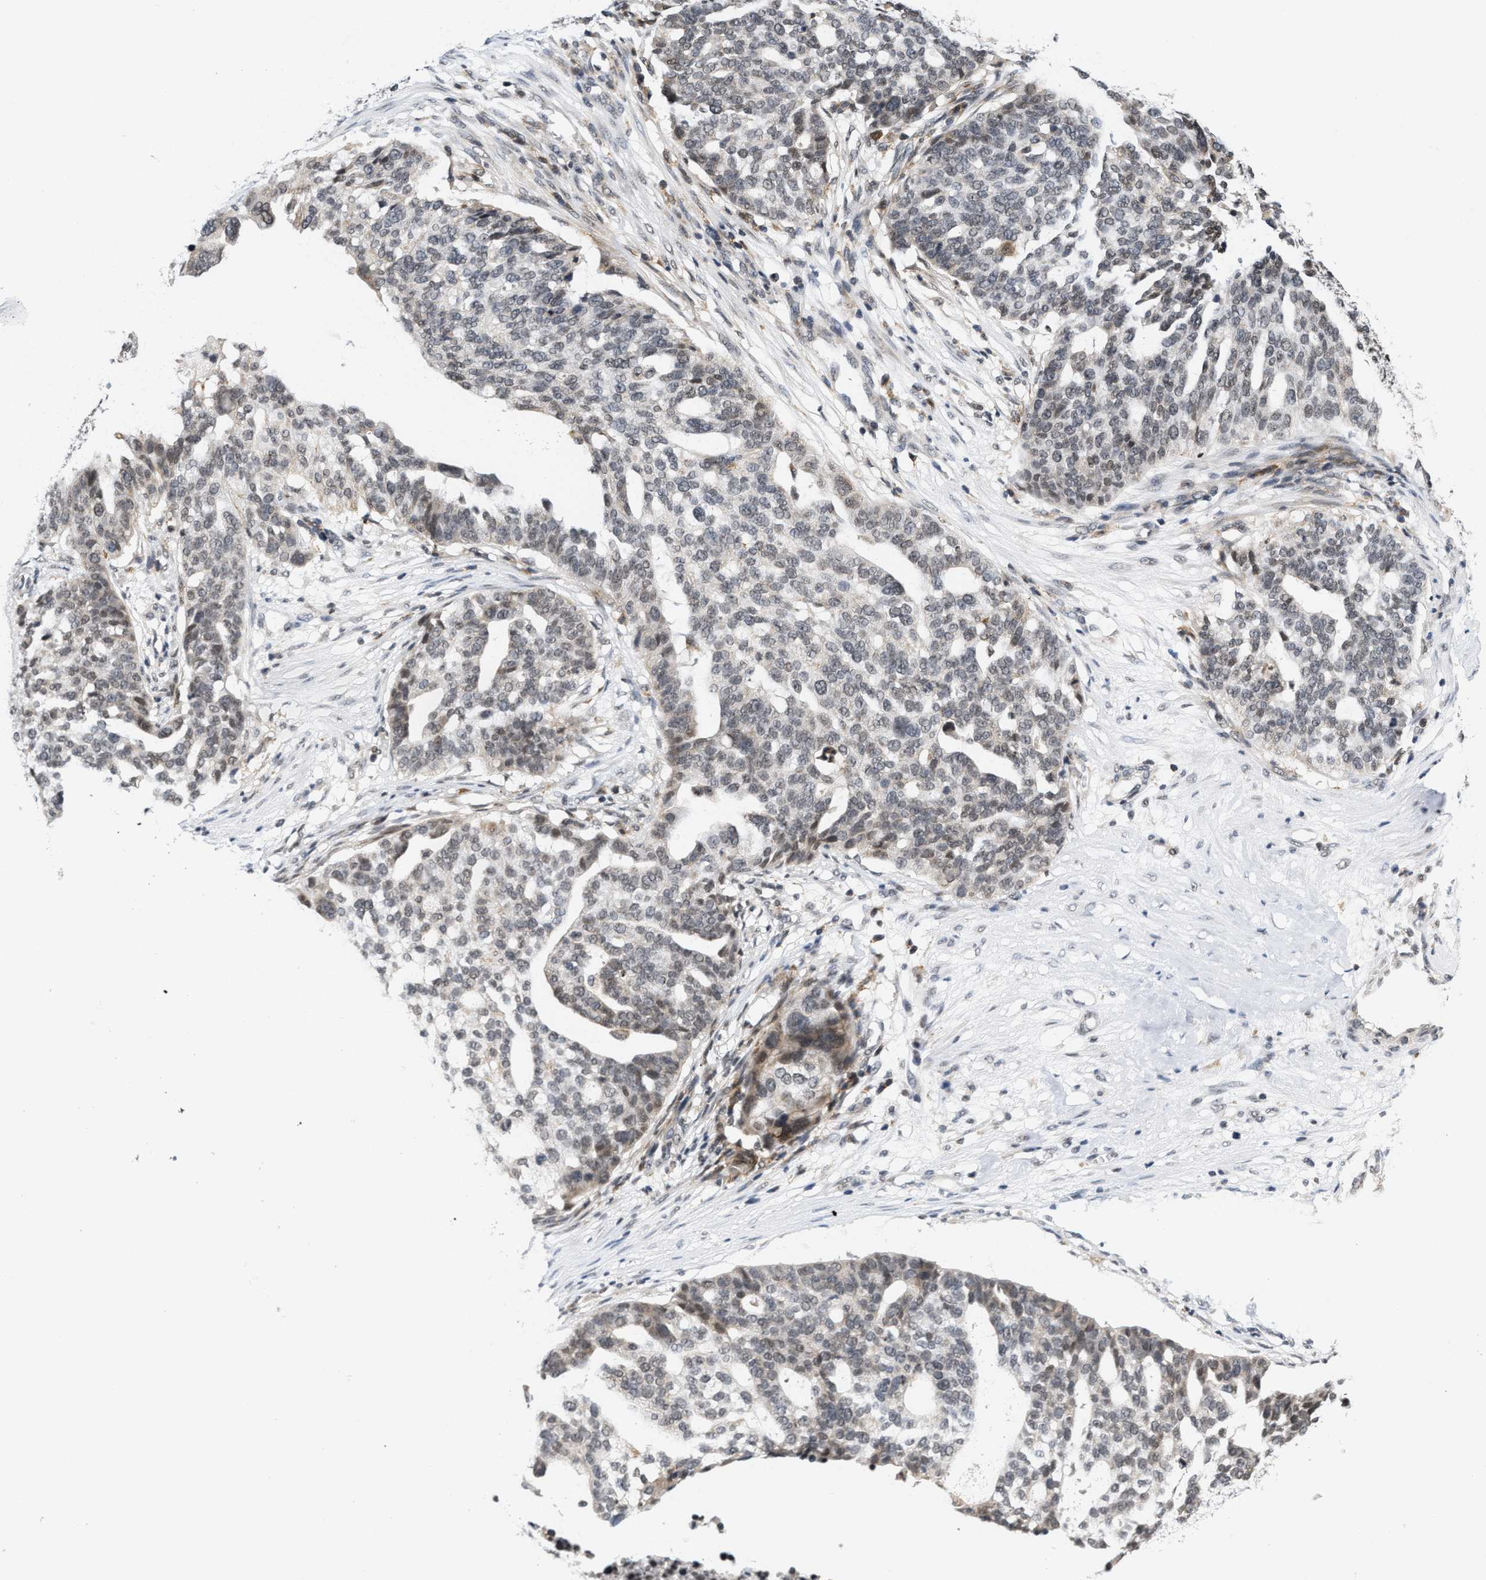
{"staining": {"intensity": "weak", "quantity": ">75%", "location": "nuclear"}, "tissue": "ovarian cancer", "cell_type": "Tumor cells", "image_type": "cancer", "snomed": [{"axis": "morphology", "description": "Cystadenocarcinoma, serous, NOS"}, {"axis": "topography", "description": "Ovary"}], "caption": "A brown stain shows weak nuclear positivity of a protein in human ovarian cancer (serous cystadenocarcinoma) tumor cells.", "gene": "ANKRD6", "patient": {"sex": "female", "age": 59}}